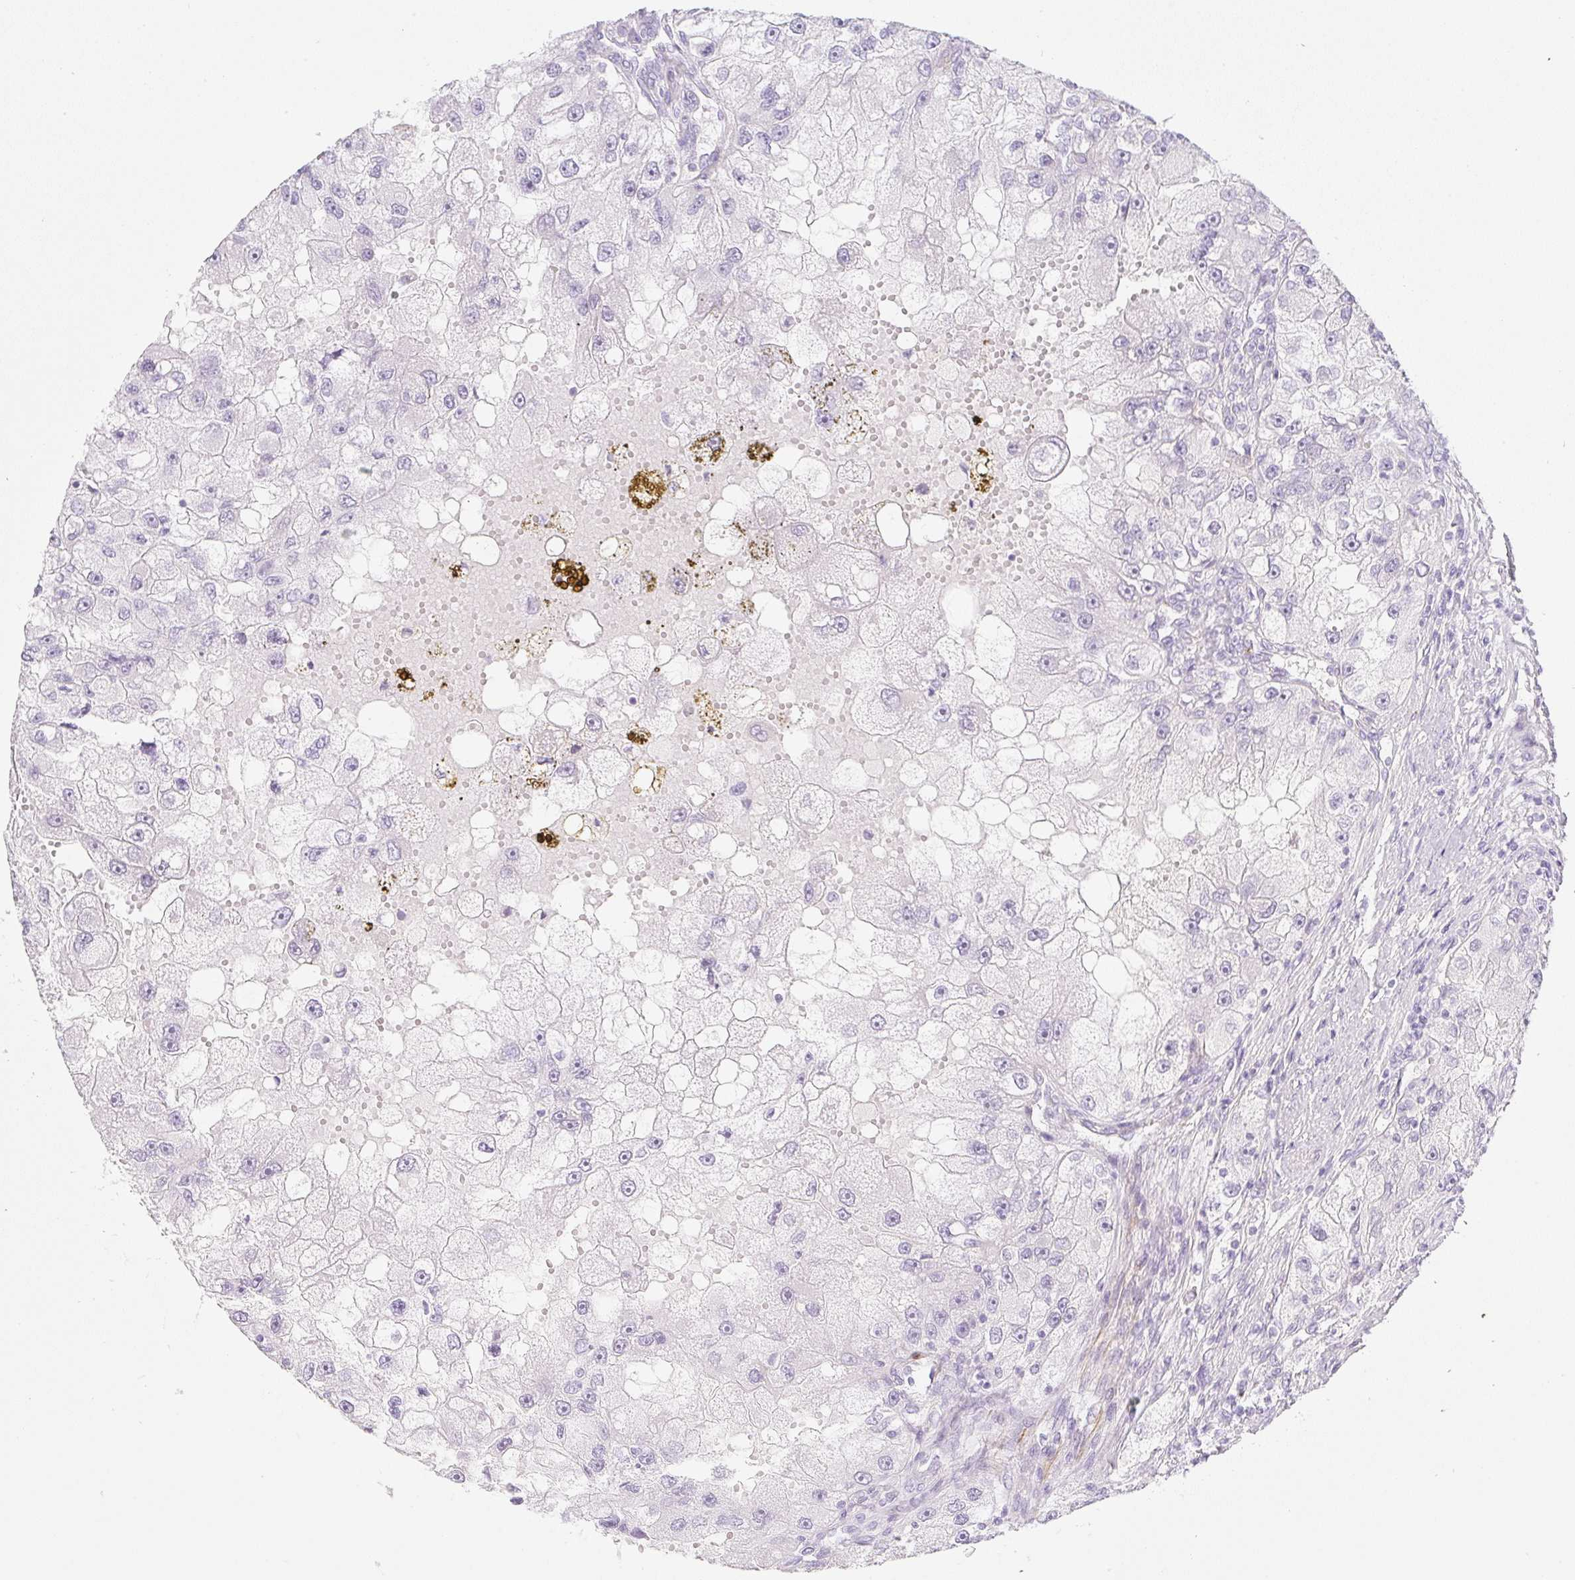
{"staining": {"intensity": "negative", "quantity": "none", "location": "none"}, "tissue": "renal cancer", "cell_type": "Tumor cells", "image_type": "cancer", "snomed": [{"axis": "morphology", "description": "Adenocarcinoma, NOS"}, {"axis": "topography", "description": "Kidney"}], "caption": "Immunohistochemistry (IHC) photomicrograph of neoplastic tissue: human renal cancer (adenocarcinoma) stained with DAB (3,3'-diaminobenzidine) displays no significant protein expression in tumor cells.", "gene": "ZNF689", "patient": {"sex": "male", "age": 63}}